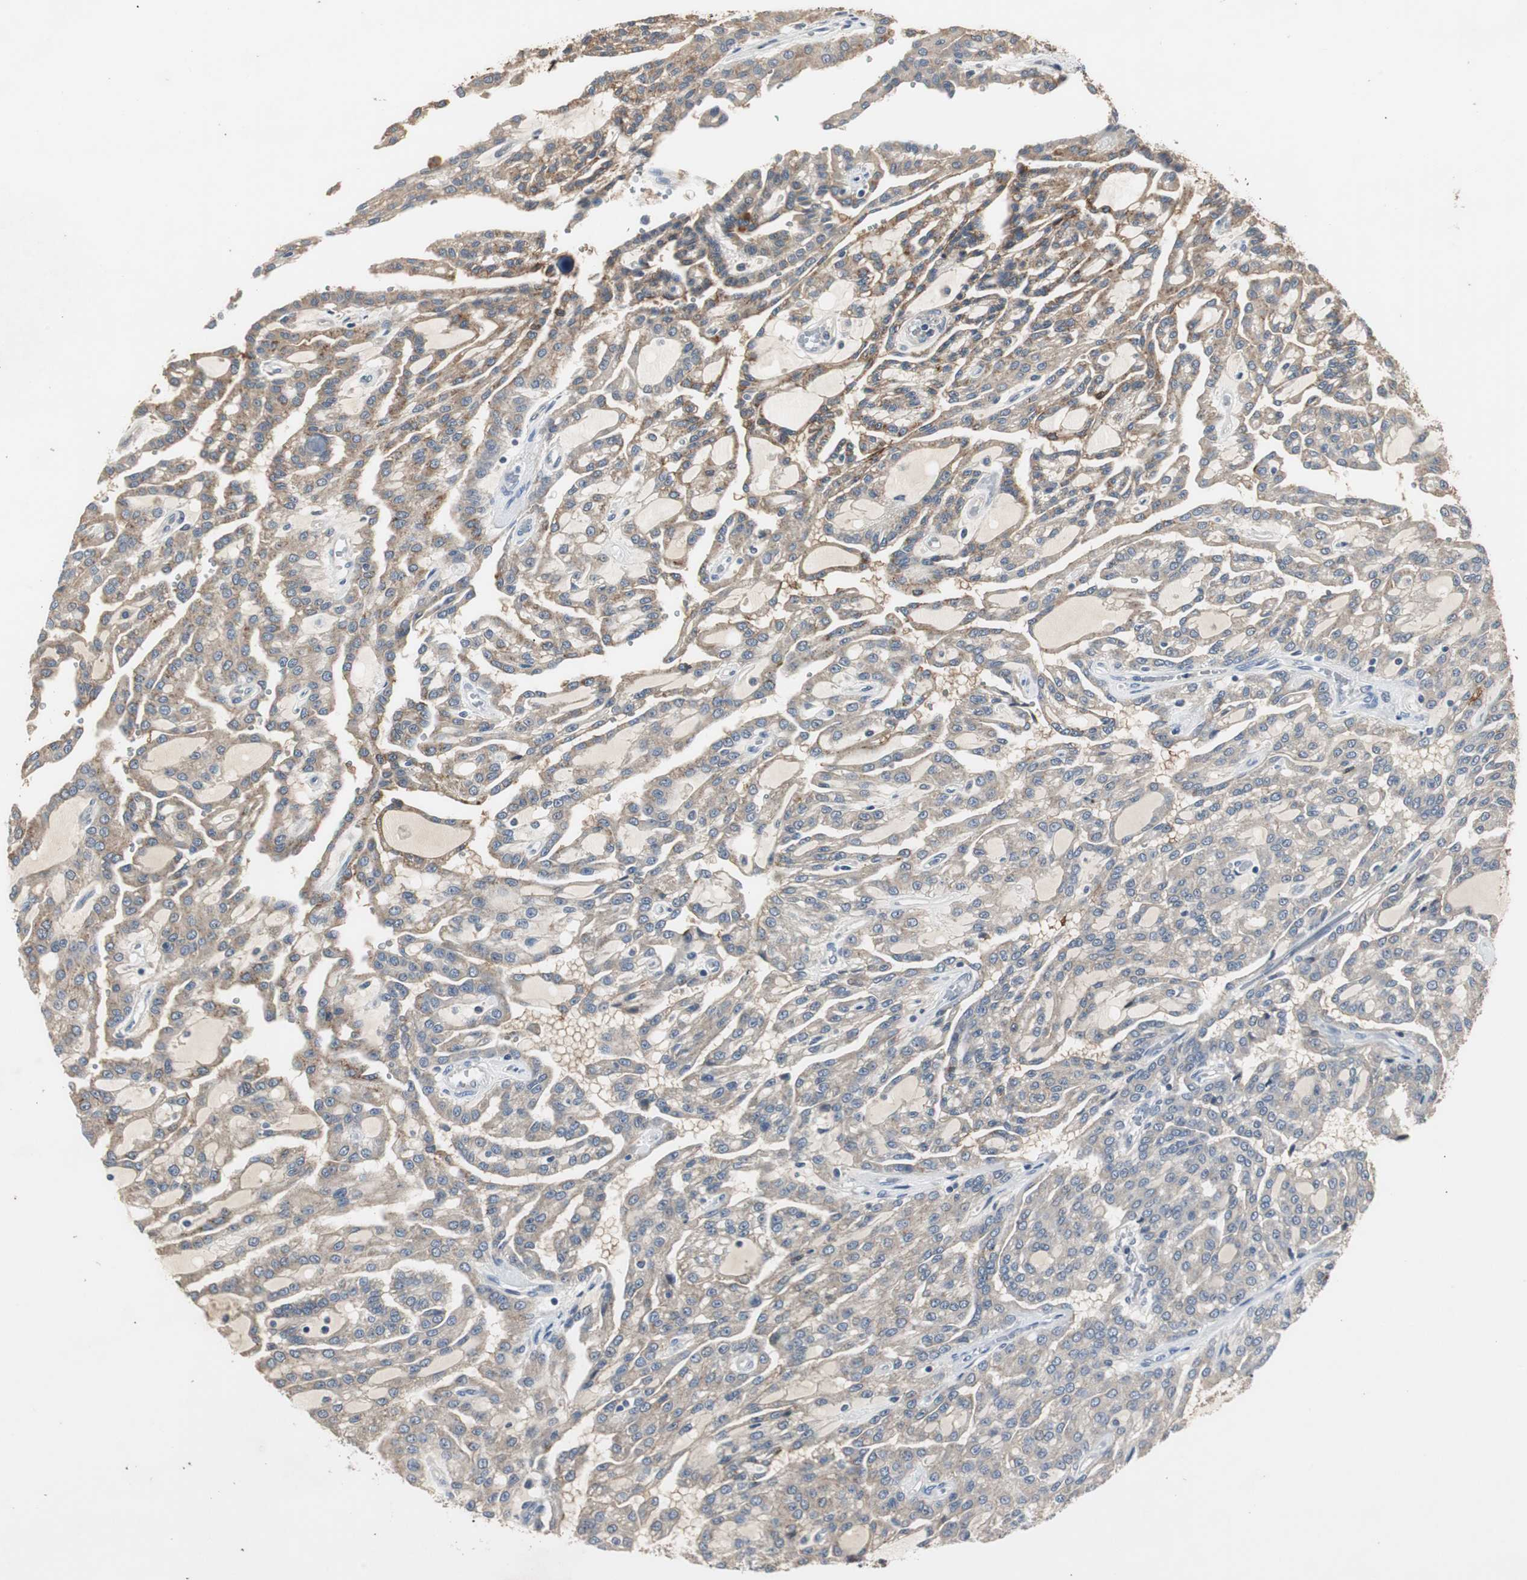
{"staining": {"intensity": "moderate", "quantity": ">75%", "location": "cytoplasmic/membranous"}, "tissue": "renal cancer", "cell_type": "Tumor cells", "image_type": "cancer", "snomed": [{"axis": "morphology", "description": "Adenocarcinoma, NOS"}, {"axis": "topography", "description": "Kidney"}], "caption": "Immunohistochemical staining of adenocarcinoma (renal) displays medium levels of moderate cytoplasmic/membranous protein expression in approximately >75% of tumor cells. Using DAB (brown) and hematoxylin (blue) stains, captured at high magnification using brightfield microscopy.", "gene": "PTPRN2", "patient": {"sex": "male", "age": 63}}